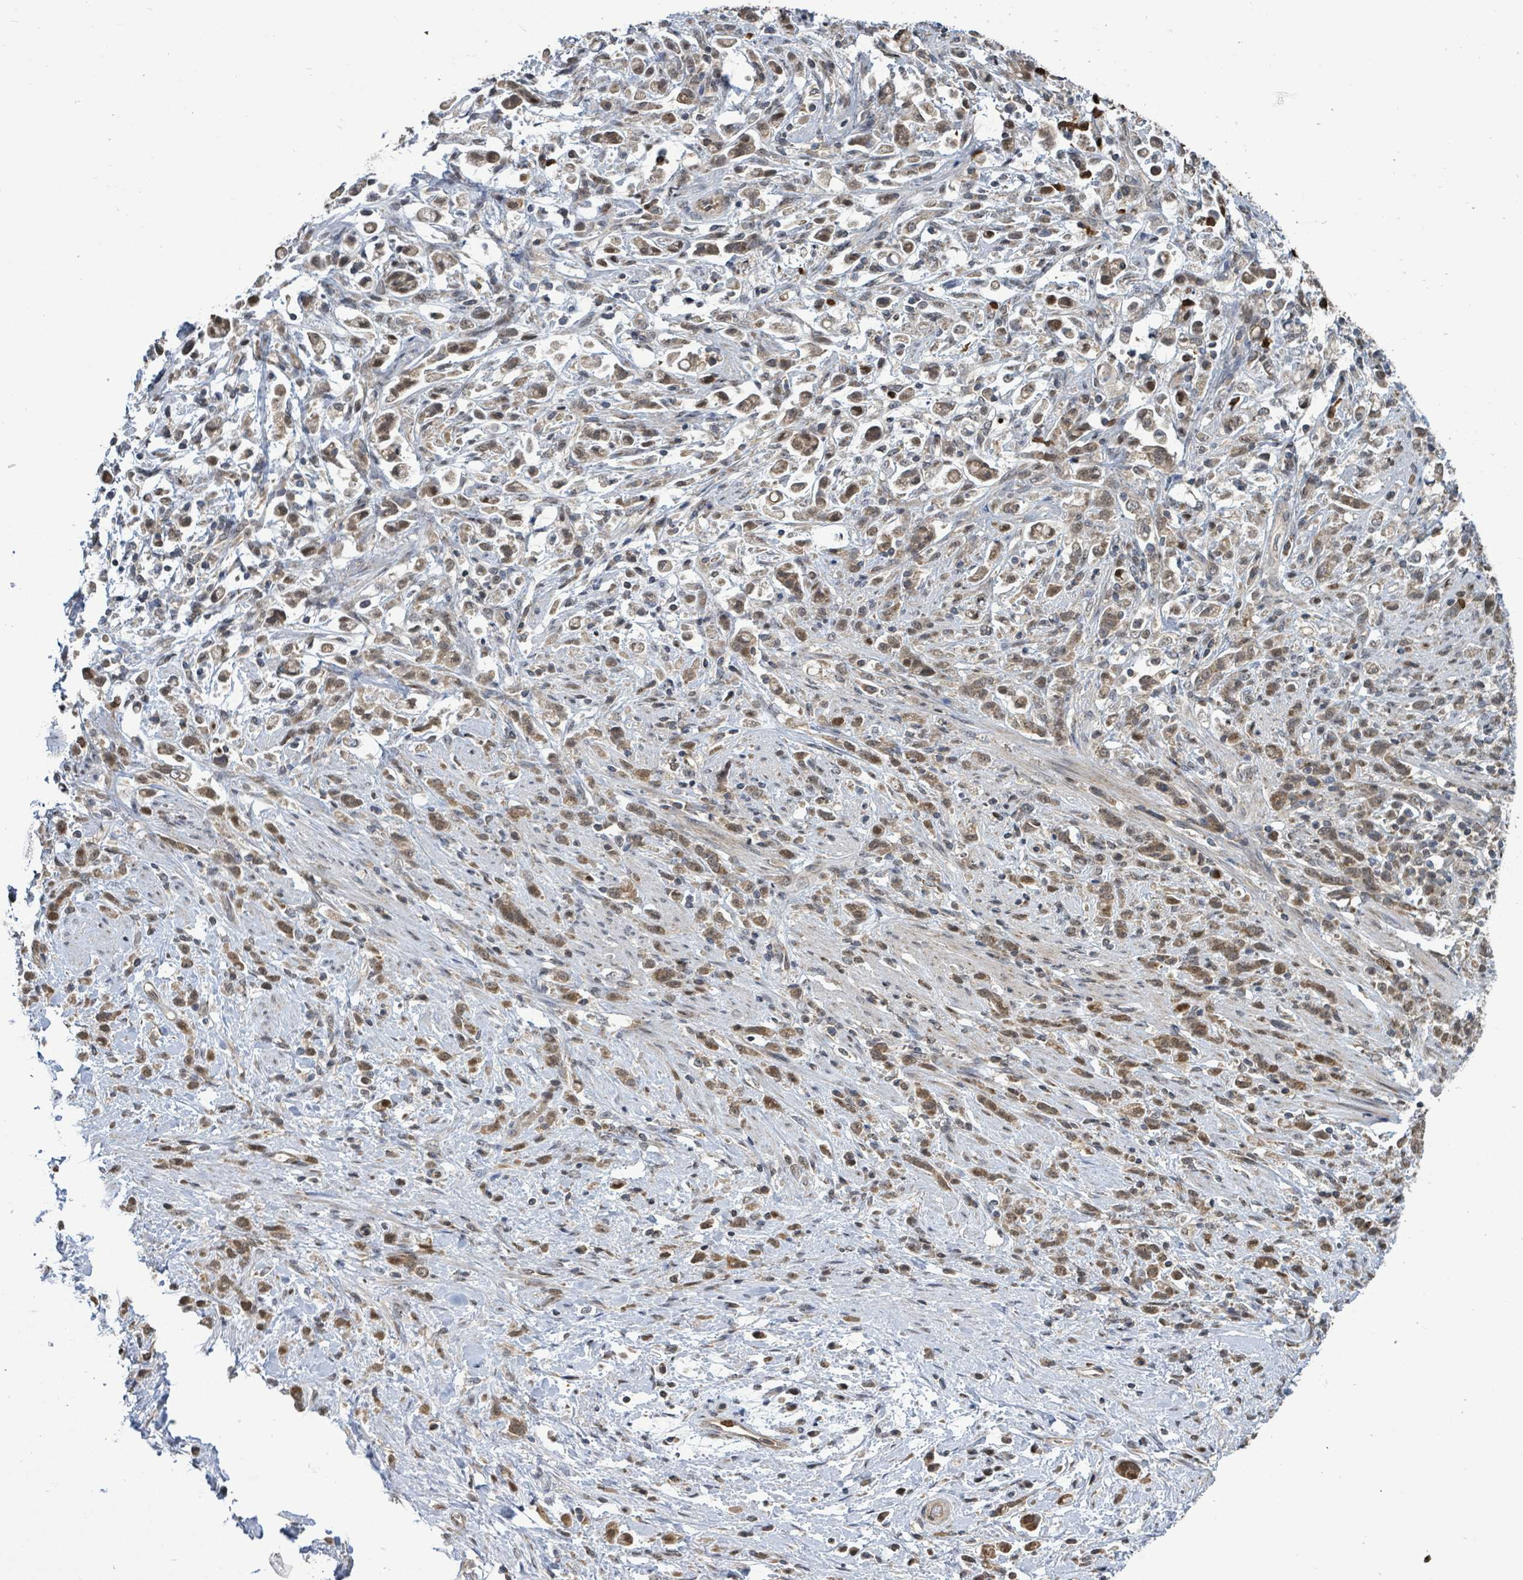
{"staining": {"intensity": "moderate", "quantity": ">75%", "location": "cytoplasmic/membranous,nuclear"}, "tissue": "stomach cancer", "cell_type": "Tumor cells", "image_type": "cancer", "snomed": [{"axis": "morphology", "description": "Adenocarcinoma, NOS"}, {"axis": "topography", "description": "Stomach"}], "caption": "Stomach cancer tissue displays moderate cytoplasmic/membranous and nuclear expression in approximately >75% of tumor cells", "gene": "COQ6", "patient": {"sex": "female", "age": 60}}